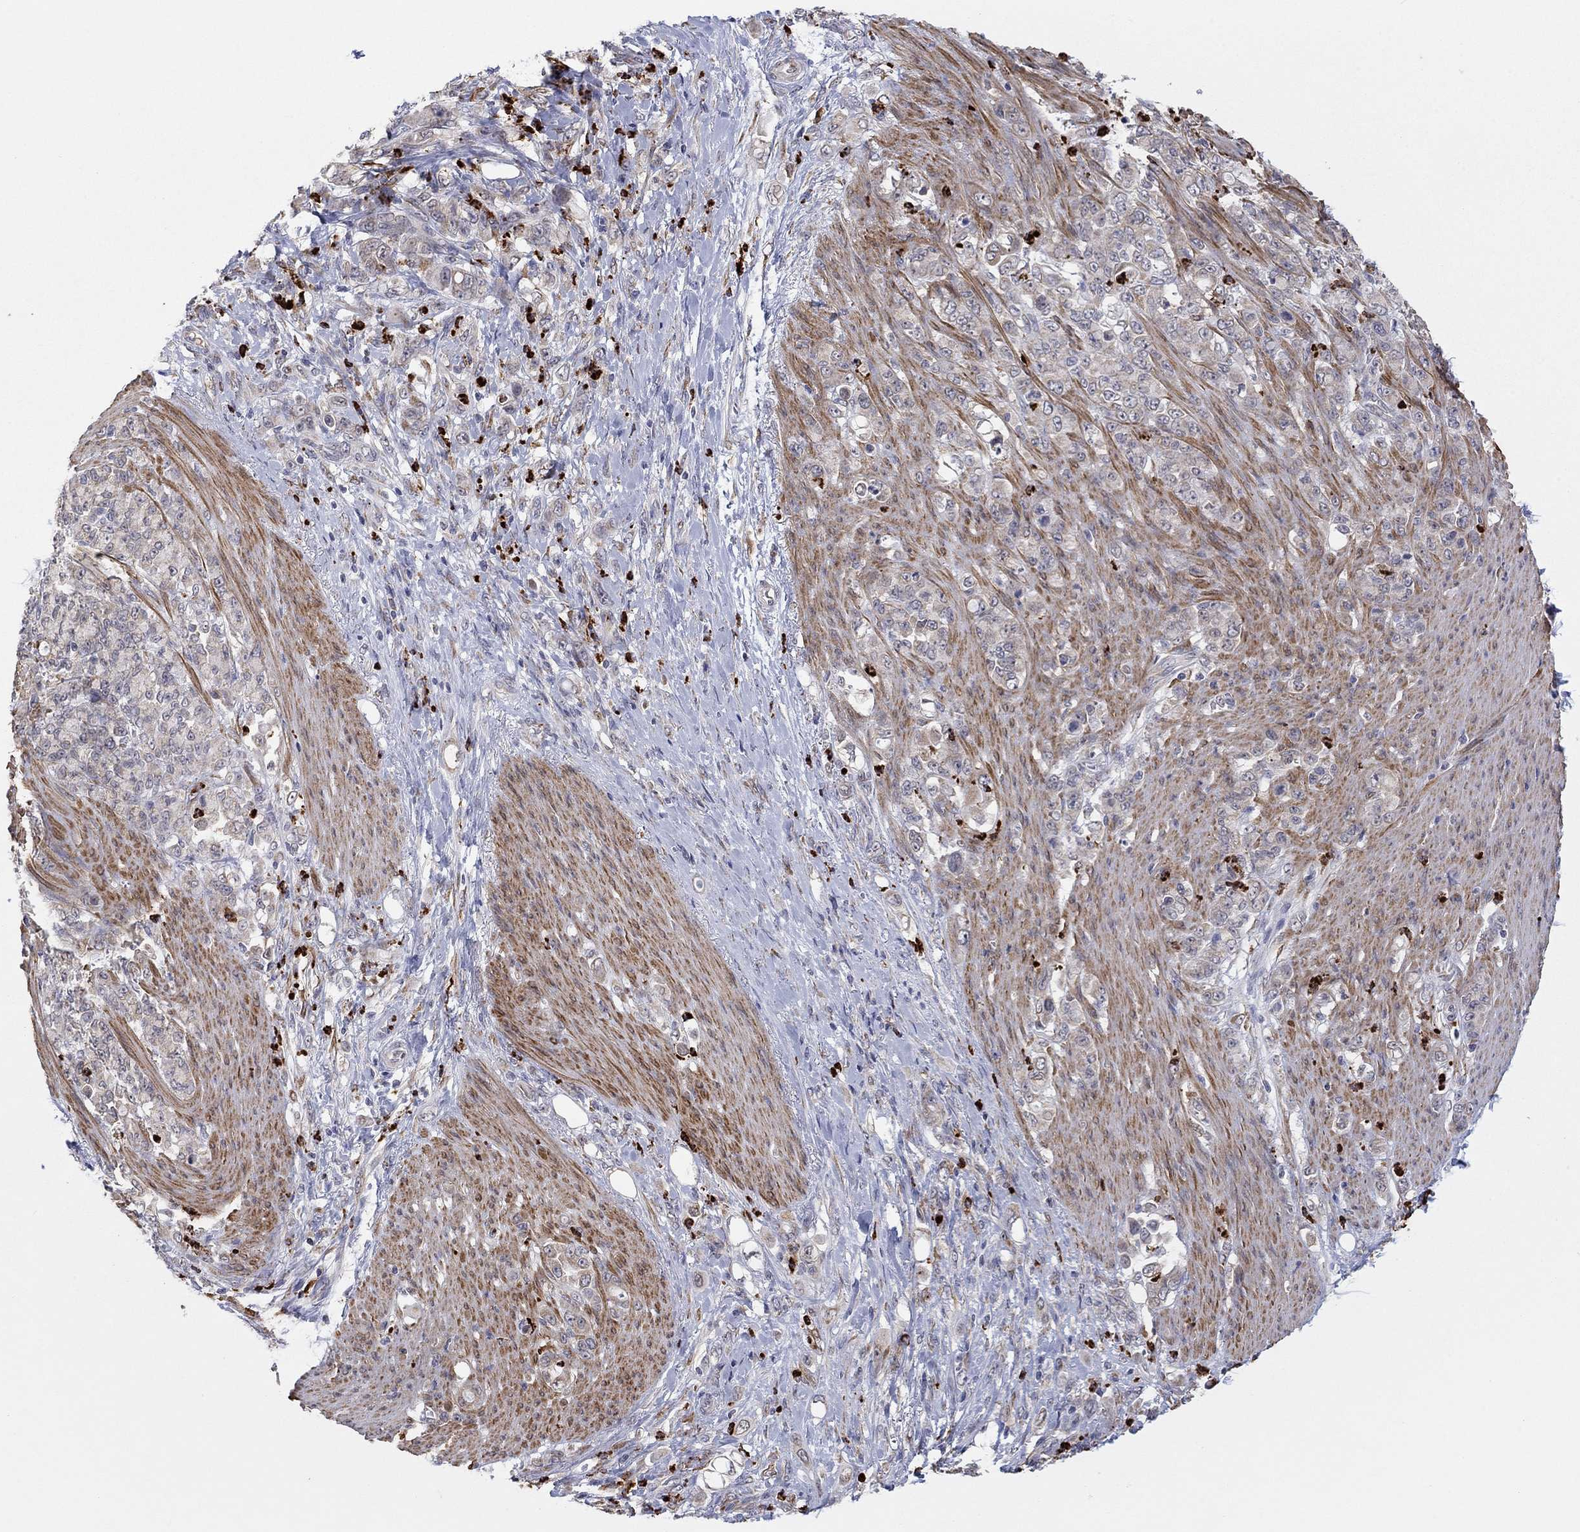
{"staining": {"intensity": "negative", "quantity": "none", "location": "none"}, "tissue": "stomach cancer", "cell_type": "Tumor cells", "image_type": "cancer", "snomed": [{"axis": "morphology", "description": "Adenocarcinoma, NOS"}, {"axis": "topography", "description": "Stomach"}], "caption": "This image is of stomach adenocarcinoma stained with immunohistochemistry to label a protein in brown with the nuclei are counter-stained blue. There is no expression in tumor cells. (DAB (3,3'-diaminobenzidine) immunohistochemistry with hematoxylin counter stain).", "gene": "MTRFR", "patient": {"sex": "female", "age": 79}}